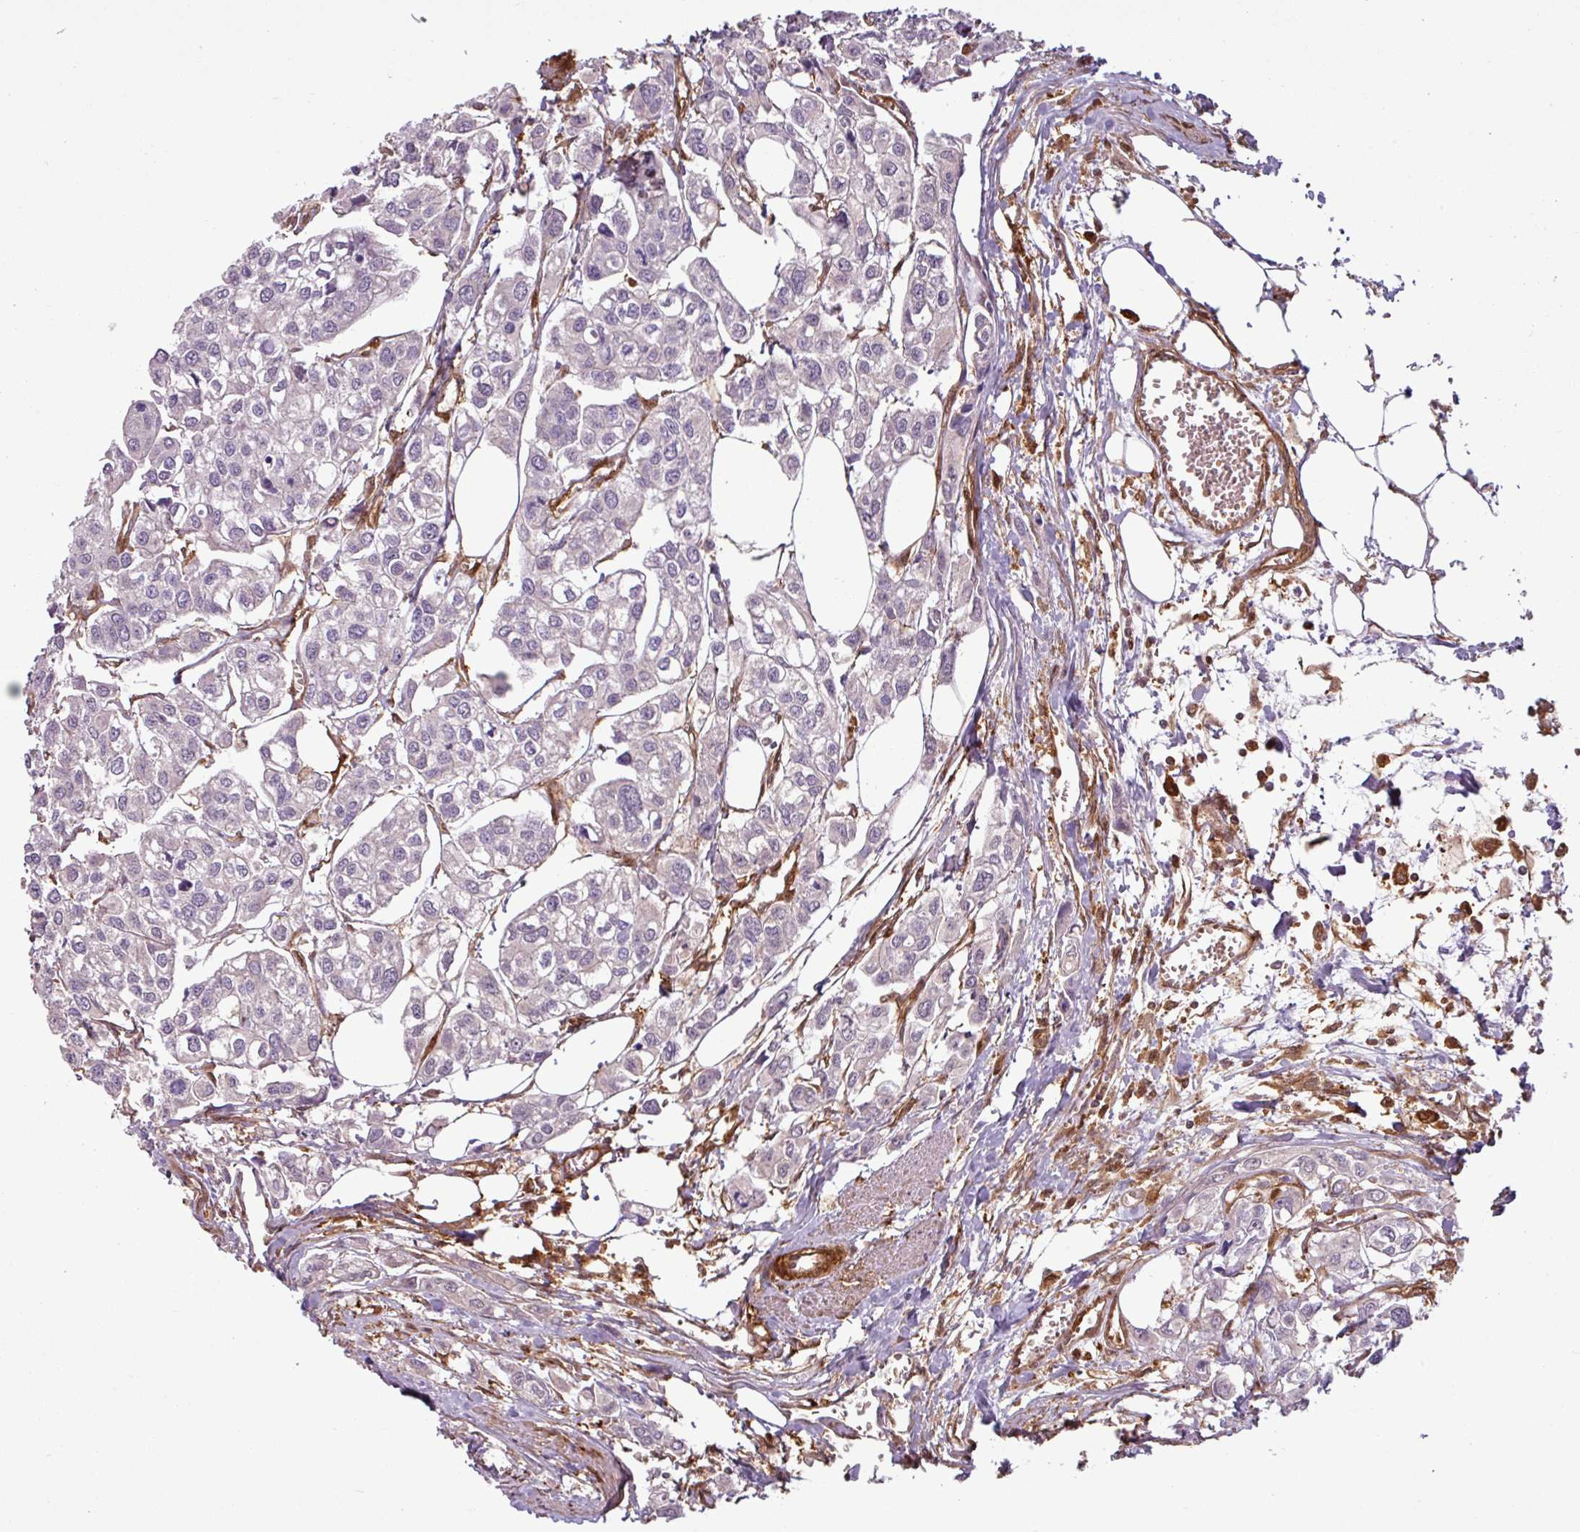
{"staining": {"intensity": "negative", "quantity": "none", "location": "none"}, "tissue": "urothelial cancer", "cell_type": "Tumor cells", "image_type": "cancer", "snomed": [{"axis": "morphology", "description": "Urothelial carcinoma, High grade"}, {"axis": "topography", "description": "Urinary bladder"}], "caption": "IHC photomicrograph of neoplastic tissue: human urothelial cancer stained with DAB (3,3'-diaminobenzidine) shows no significant protein expression in tumor cells.", "gene": "SH3BGRL", "patient": {"sex": "male", "age": 67}}